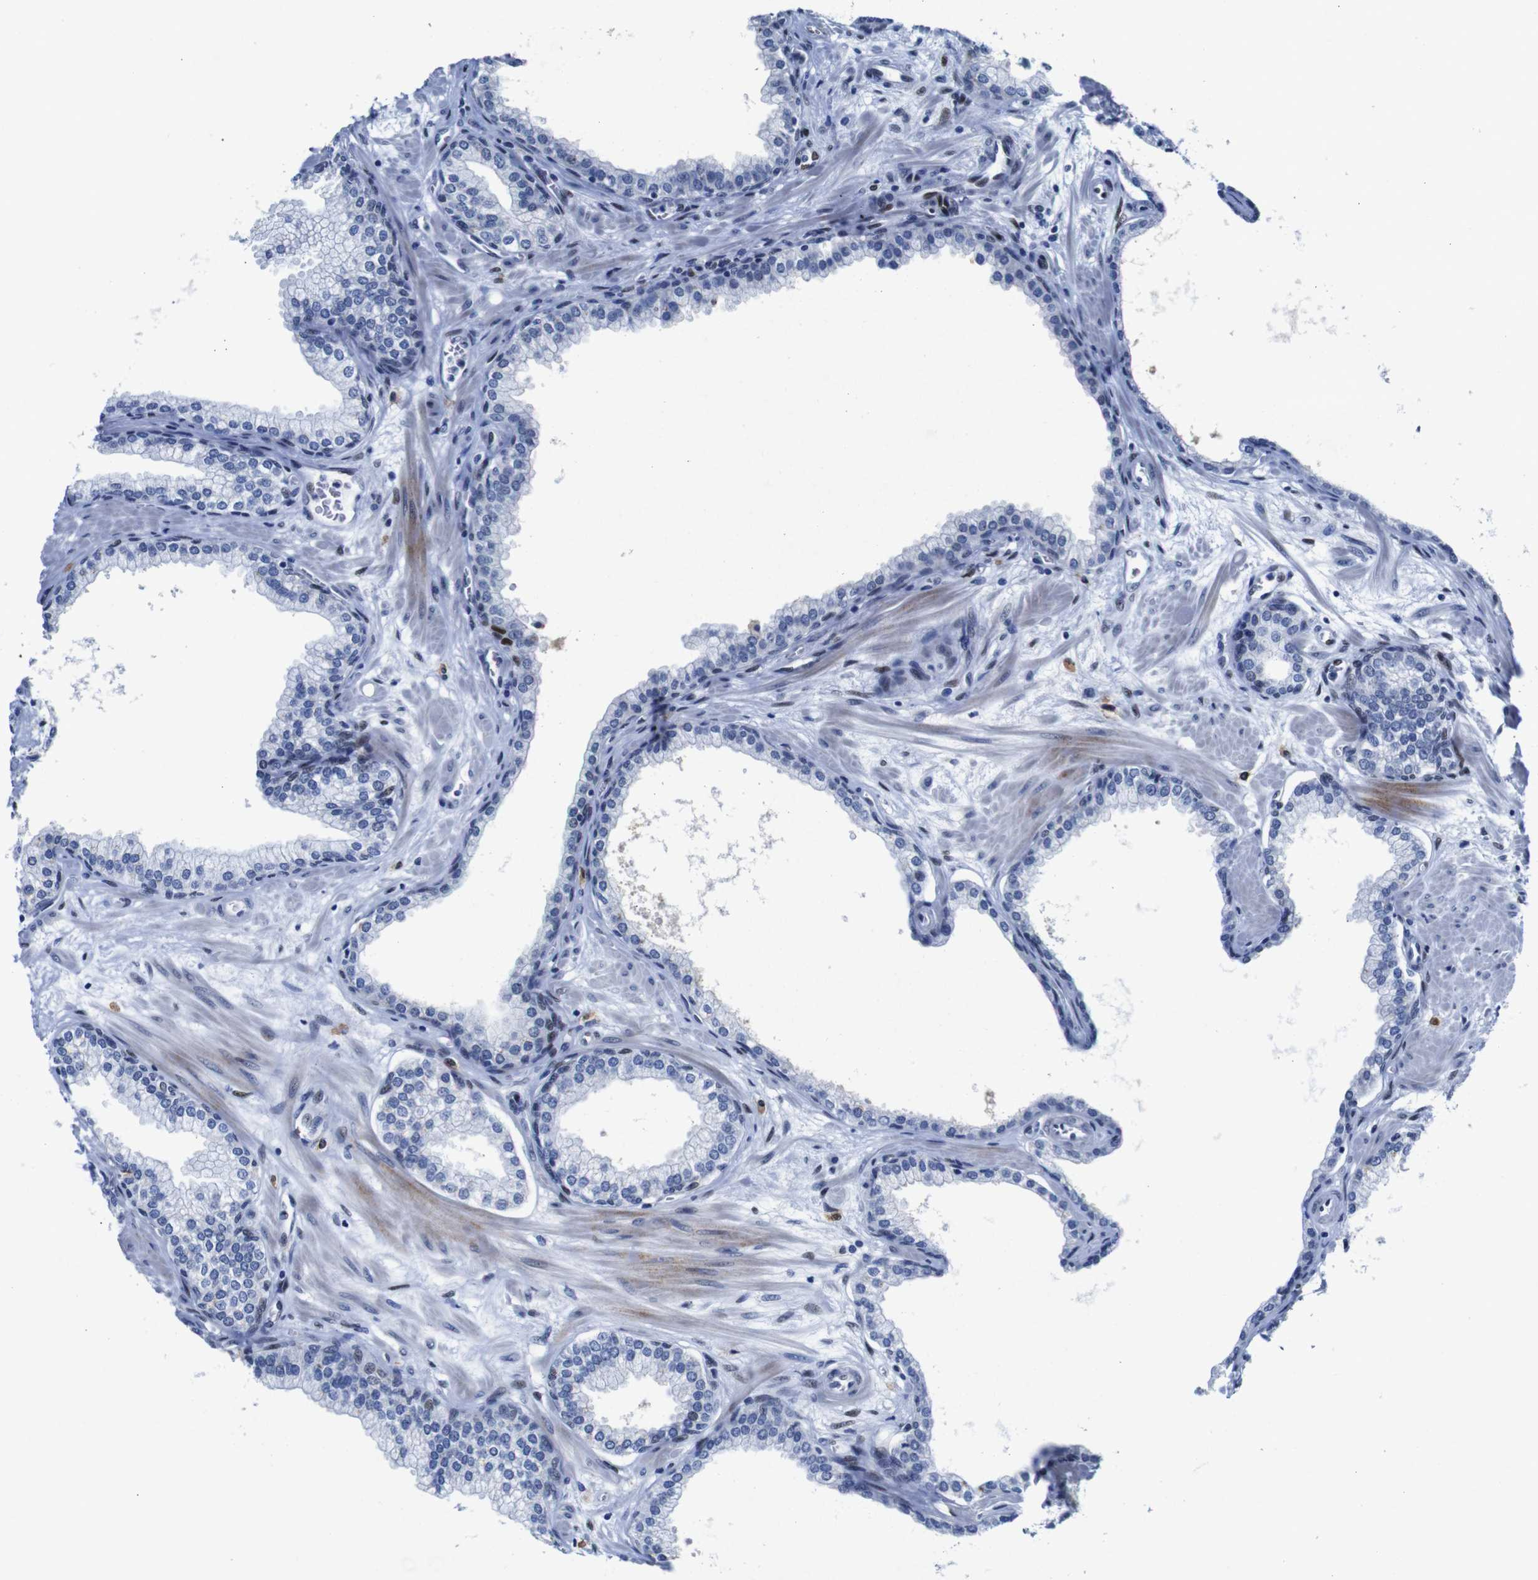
{"staining": {"intensity": "moderate", "quantity": "<25%", "location": "nuclear"}, "tissue": "prostate", "cell_type": "Glandular cells", "image_type": "normal", "snomed": [{"axis": "morphology", "description": "Normal tissue, NOS"}, {"axis": "morphology", "description": "Urothelial carcinoma, Low grade"}, {"axis": "topography", "description": "Urinary bladder"}, {"axis": "topography", "description": "Prostate"}], "caption": "About <25% of glandular cells in unremarkable human prostate display moderate nuclear protein positivity as visualized by brown immunohistochemical staining.", "gene": "FOSL2", "patient": {"sex": "male", "age": 60}}